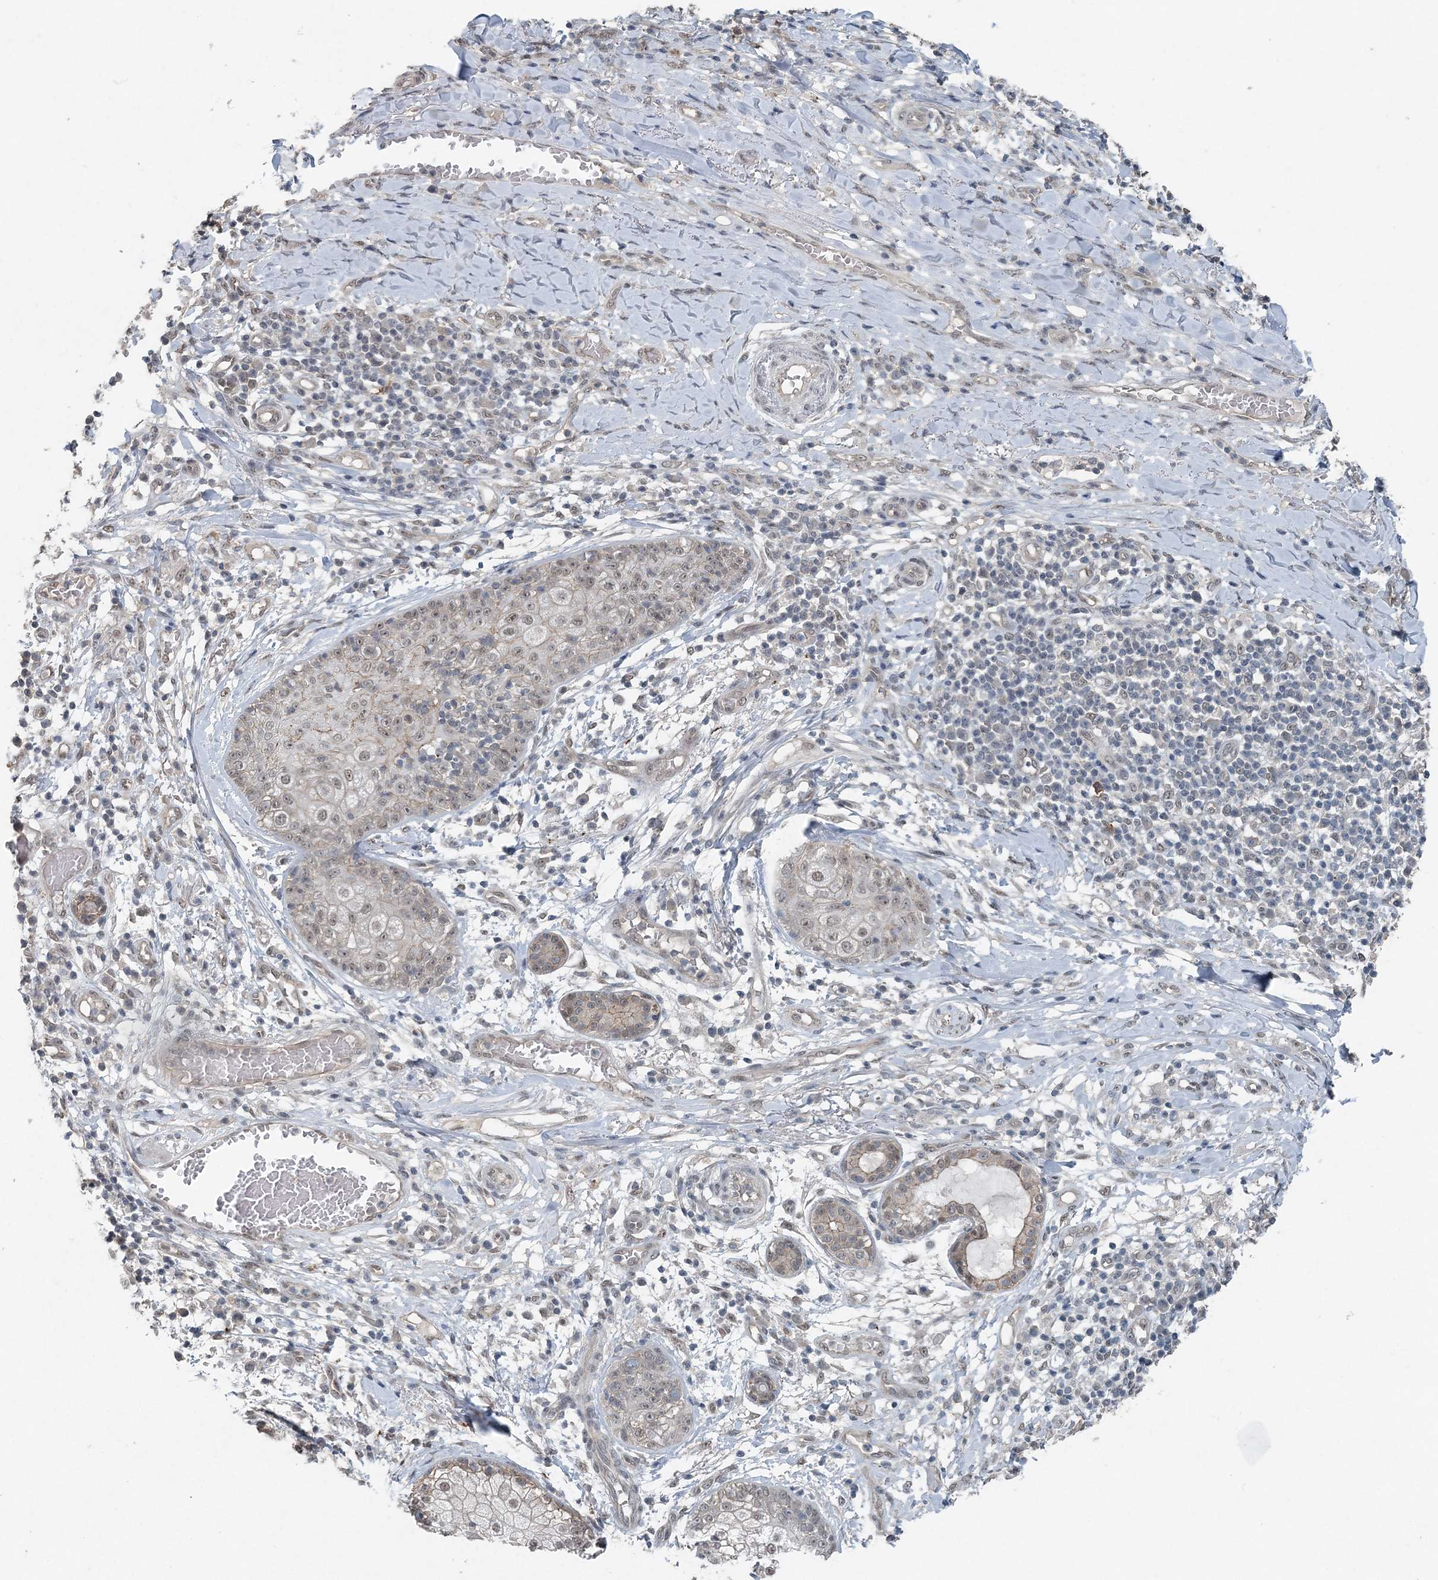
{"staining": {"intensity": "negative", "quantity": "none", "location": "none"}, "tissue": "skin cancer", "cell_type": "Tumor cells", "image_type": "cancer", "snomed": [{"axis": "morphology", "description": "Squamous cell carcinoma, NOS"}, {"axis": "topography", "description": "Skin"}], "caption": "IHC photomicrograph of neoplastic tissue: skin cancer (squamous cell carcinoma) stained with DAB (3,3'-diaminobenzidine) demonstrates no significant protein staining in tumor cells.", "gene": "VSIG2", "patient": {"sex": "female", "age": 88}}